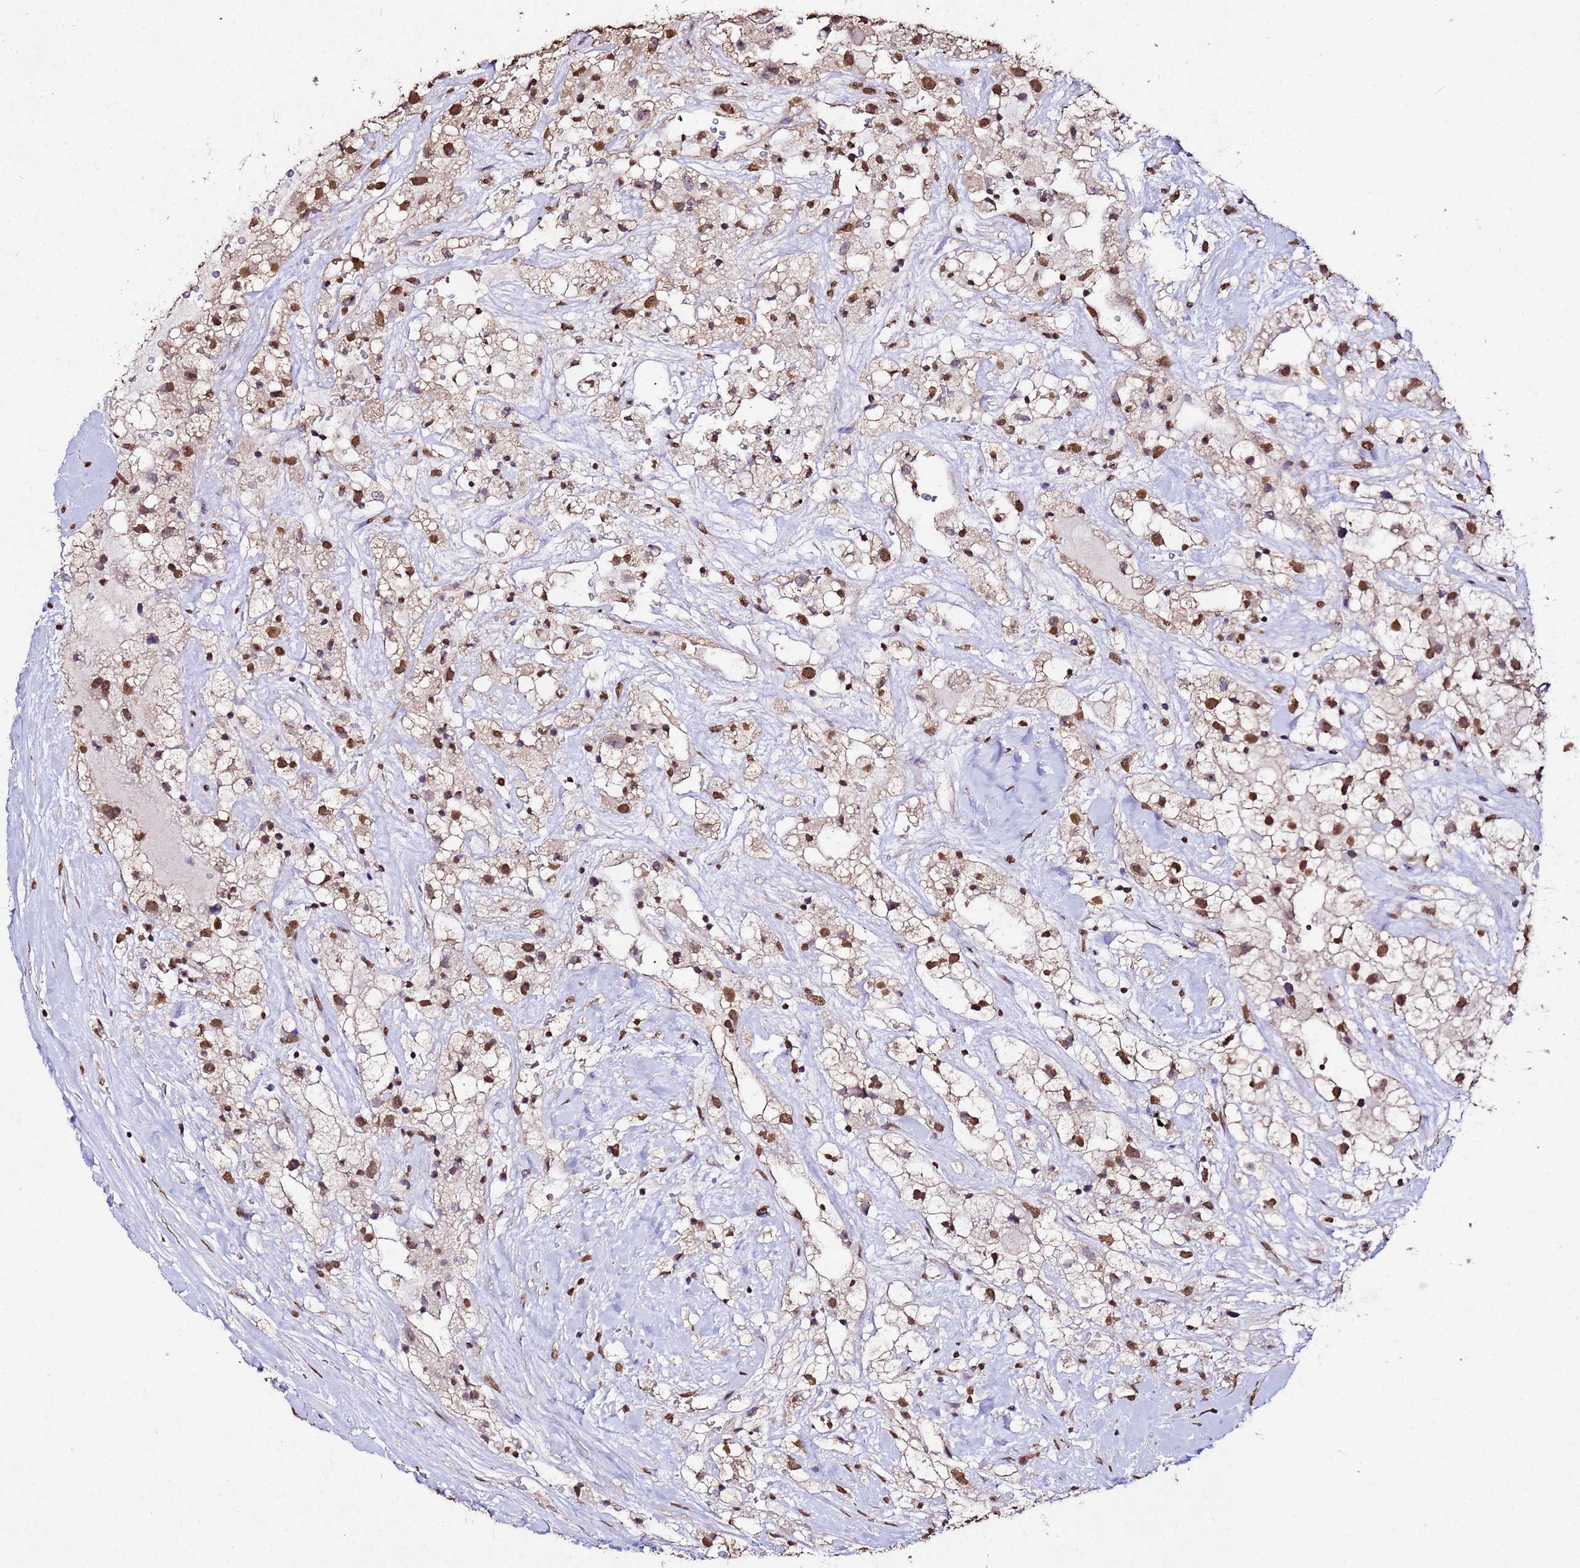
{"staining": {"intensity": "moderate", "quantity": ">75%", "location": "nuclear"}, "tissue": "renal cancer", "cell_type": "Tumor cells", "image_type": "cancer", "snomed": [{"axis": "morphology", "description": "Adenocarcinoma, NOS"}, {"axis": "topography", "description": "Kidney"}], "caption": "Brown immunohistochemical staining in human renal adenocarcinoma displays moderate nuclear positivity in approximately >75% of tumor cells. Nuclei are stained in blue.", "gene": "MYOCD", "patient": {"sex": "male", "age": 59}}